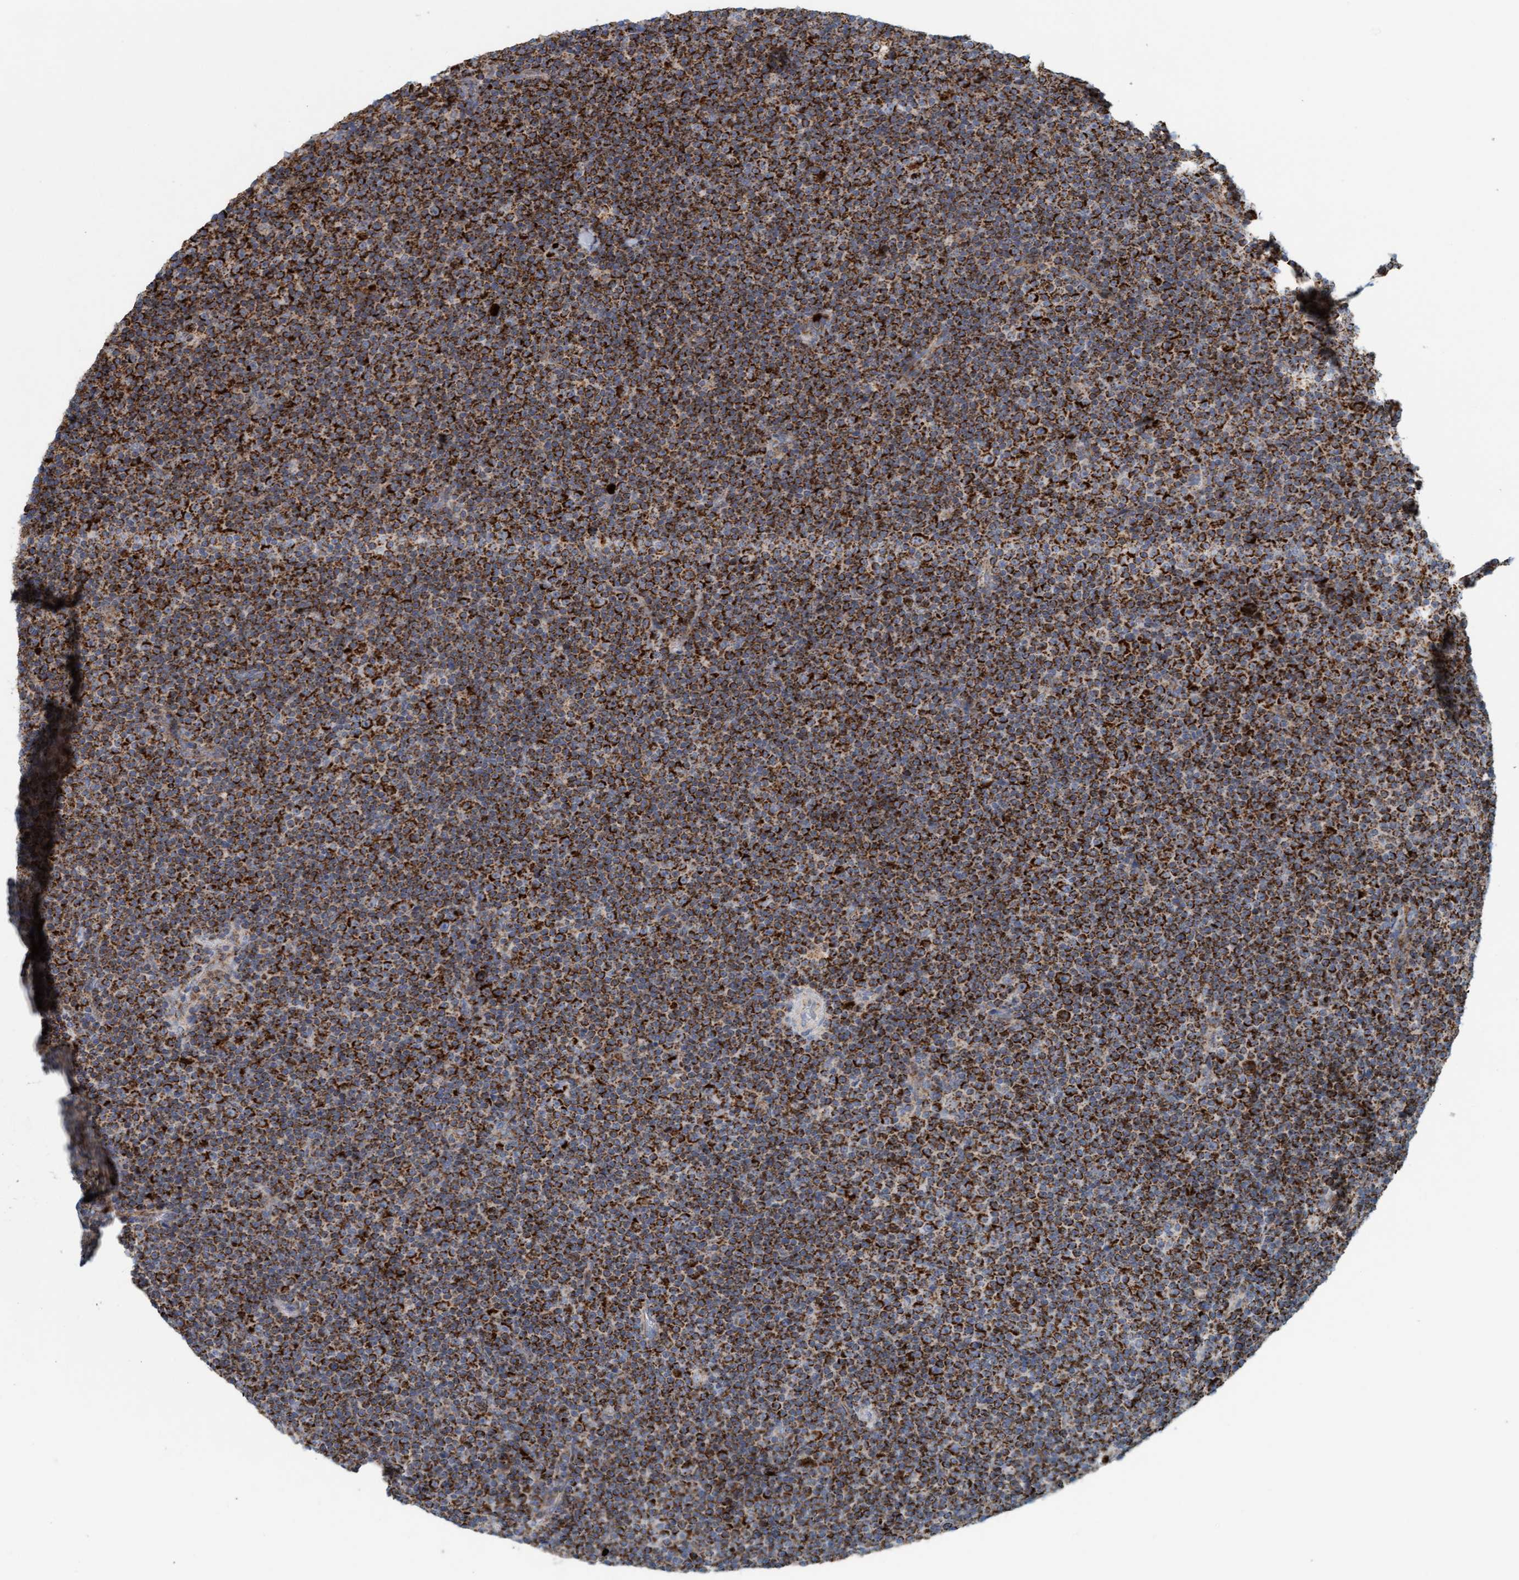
{"staining": {"intensity": "strong", "quantity": ">75%", "location": "cytoplasmic/membranous"}, "tissue": "lymphoma", "cell_type": "Tumor cells", "image_type": "cancer", "snomed": [{"axis": "morphology", "description": "Malignant lymphoma, non-Hodgkin's type, Low grade"}, {"axis": "topography", "description": "Lymph node"}], "caption": "Lymphoma stained with DAB IHC shows high levels of strong cytoplasmic/membranous expression in about >75% of tumor cells.", "gene": "B9D1", "patient": {"sex": "female", "age": 67}}